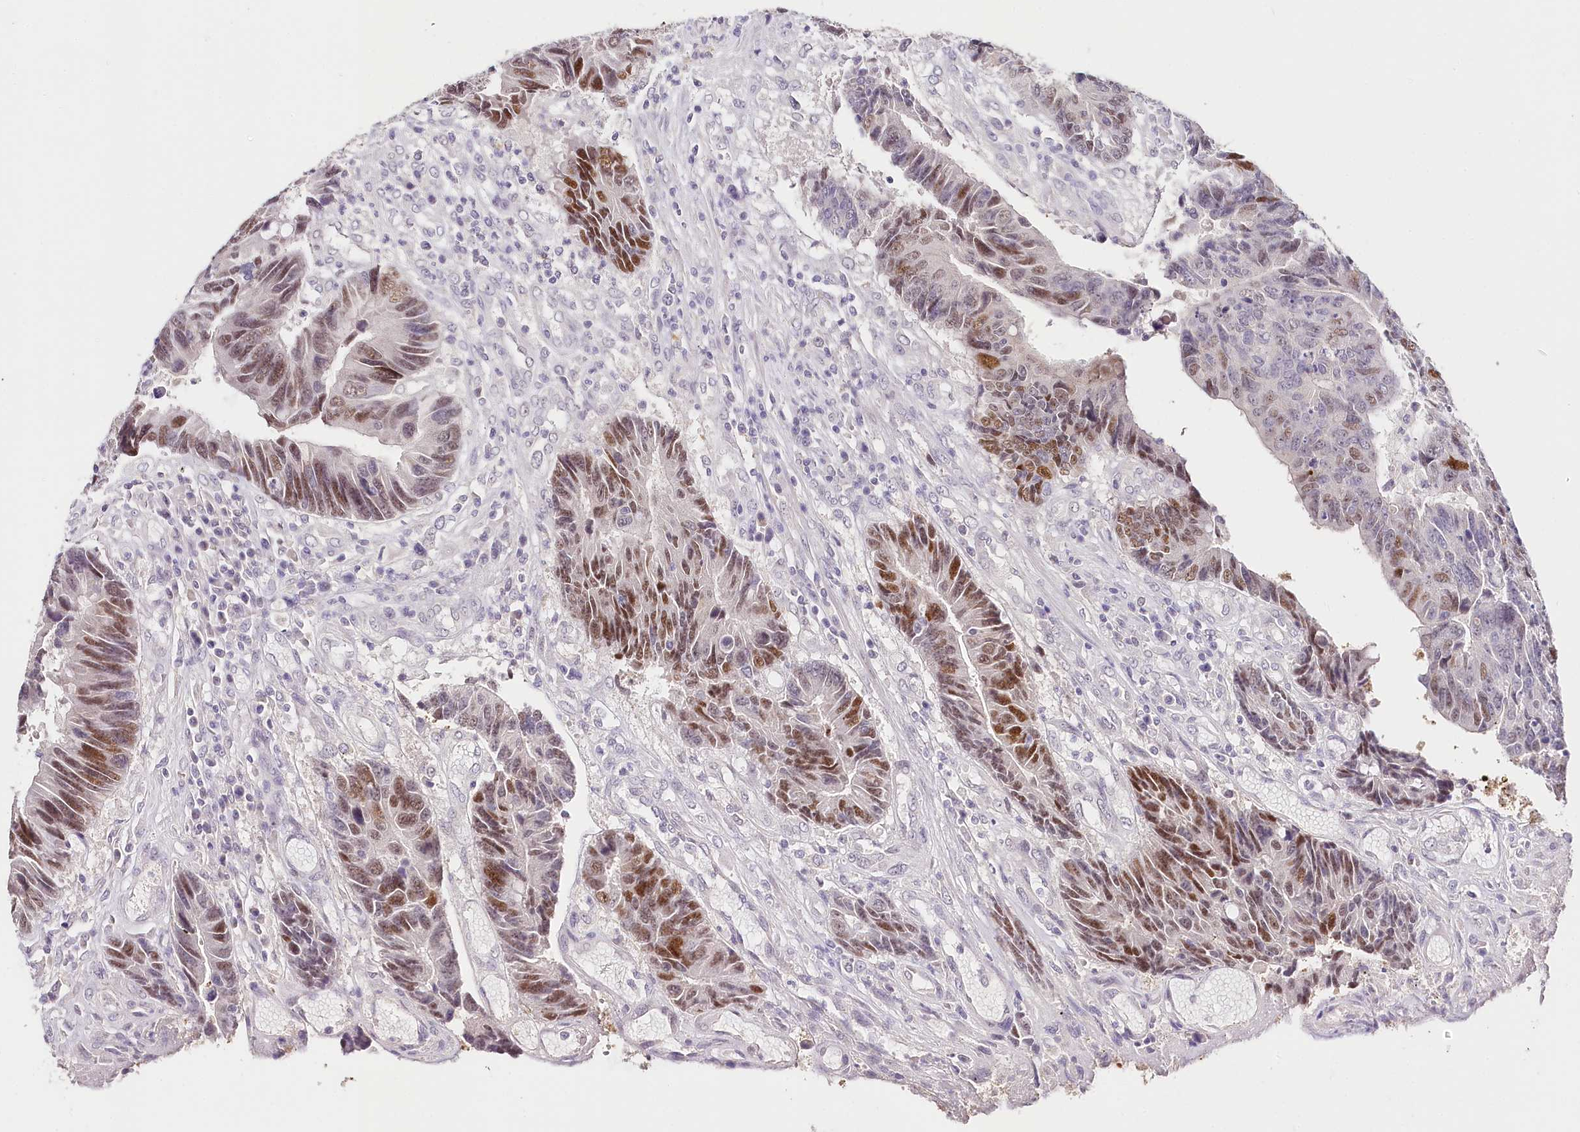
{"staining": {"intensity": "moderate", "quantity": ">75%", "location": "nuclear"}, "tissue": "colorectal cancer", "cell_type": "Tumor cells", "image_type": "cancer", "snomed": [{"axis": "morphology", "description": "Adenocarcinoma, NOS"}, {"axis": "topography", "description": "Rectum"}], "caption": "Protein expression analysis of human colorectal cancer (adenocarcinoma) reveals moderate nuclear positivity in about >75% of tumor cells. (Stains: DAB (3,3'-diaminobenzidine) in brown, nuclei in blue, Microscopy: brightfield microscopy at high magnification).", "gene": "TP53", "patient": {"sex": "male", "age": 84}}